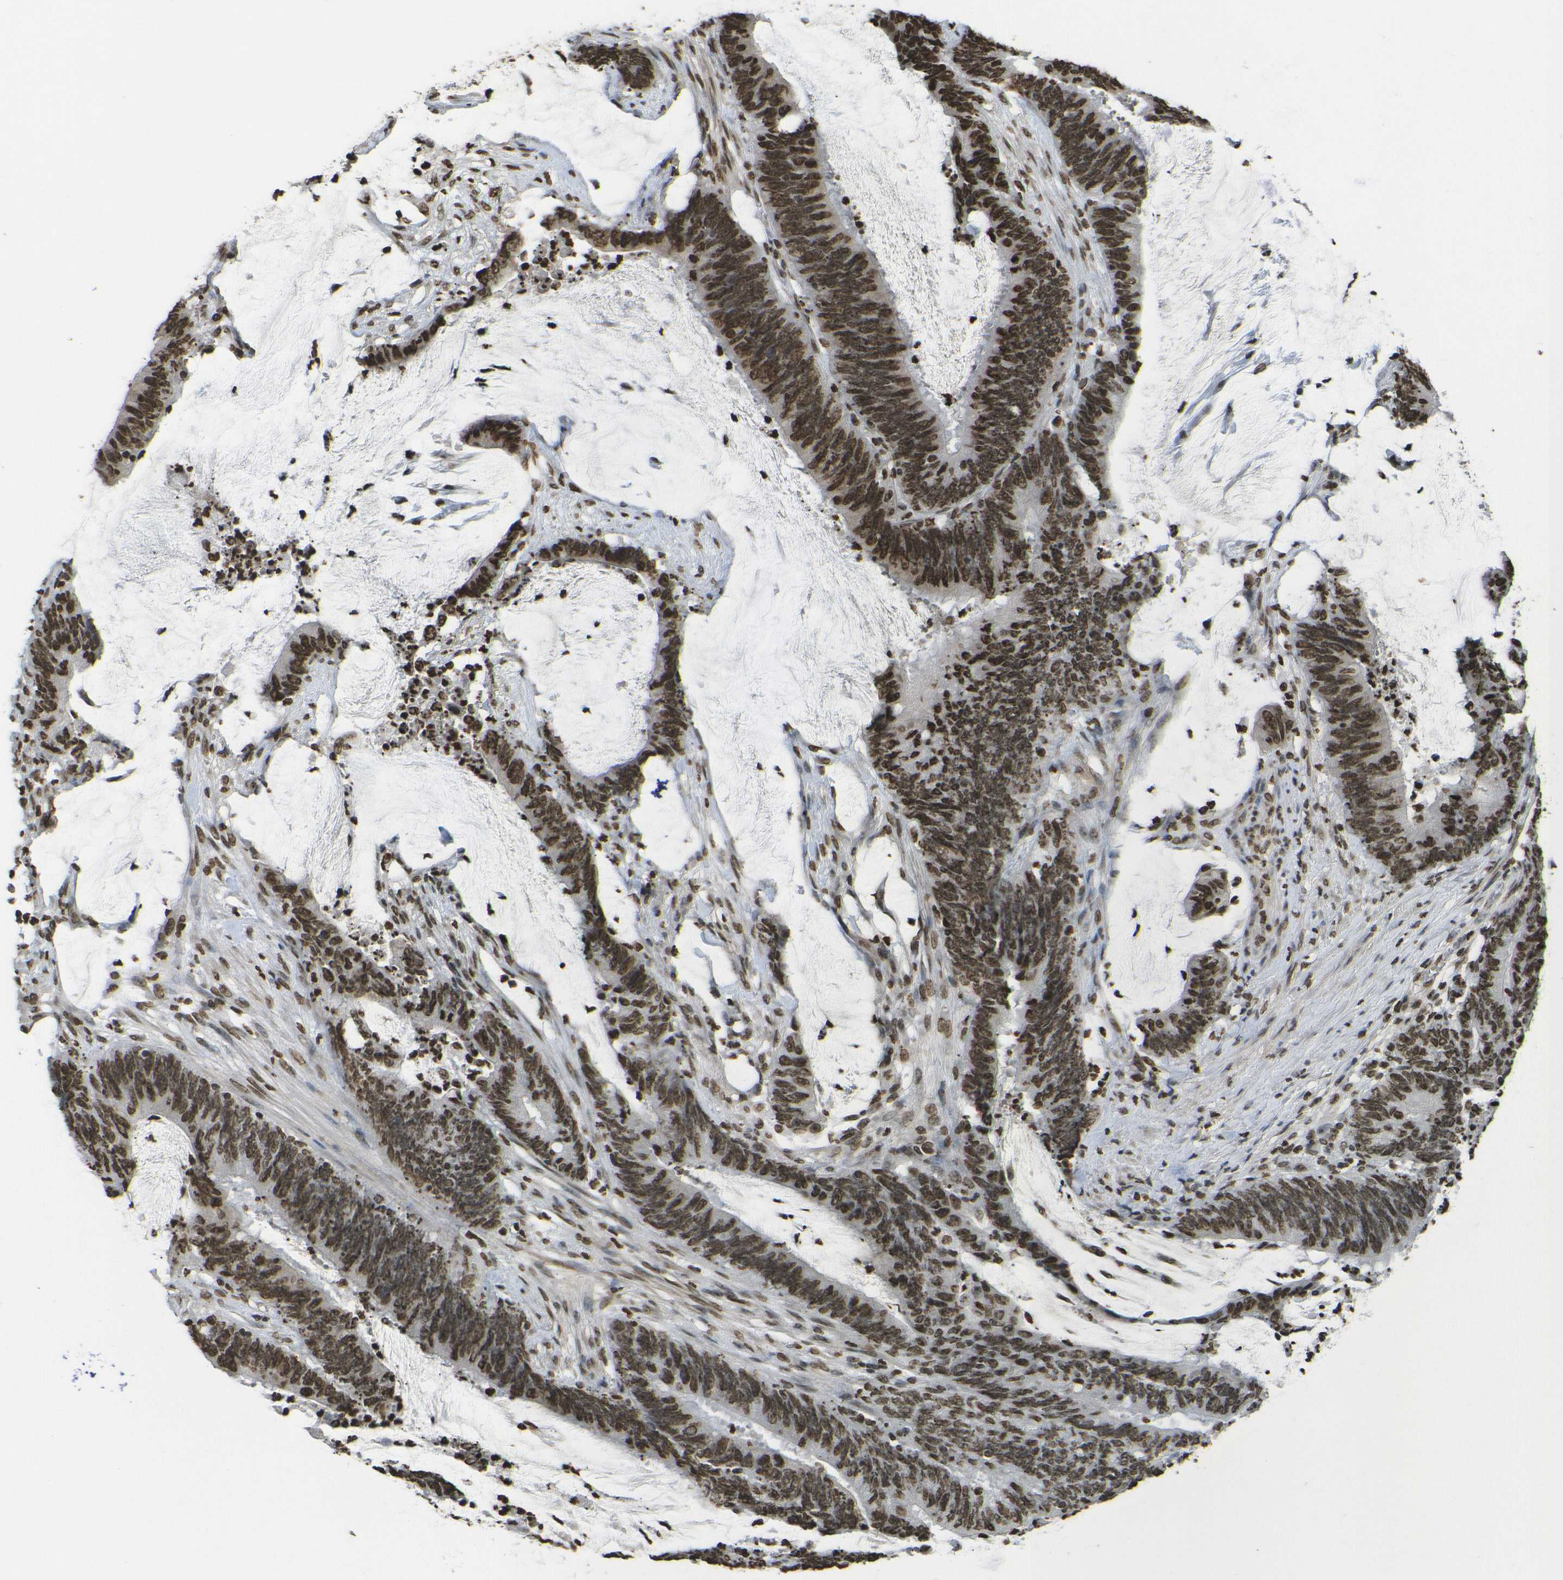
{"staining": {"intensity": "strong", "quantity": ">75%", "location": "nuclear"}, "tissue": "colorectal cancer", "cell_type": "Tumor cells", "image_type": "cancer", "snomed": [{"axis": "morphology", "description": "Adenocarcinoma, NOS"}, {"axis": "topography", "description": "Rectum"}], "caption": "The immunohistochemical stain labels strong nuclear staining in tumor cells of colorectal cancer tissue. Immunohistochemistry stains the protein in brown and the nuclei are stained blue.", "gene": "H4C16", "patient": {"sex": "female", "age": 66}}